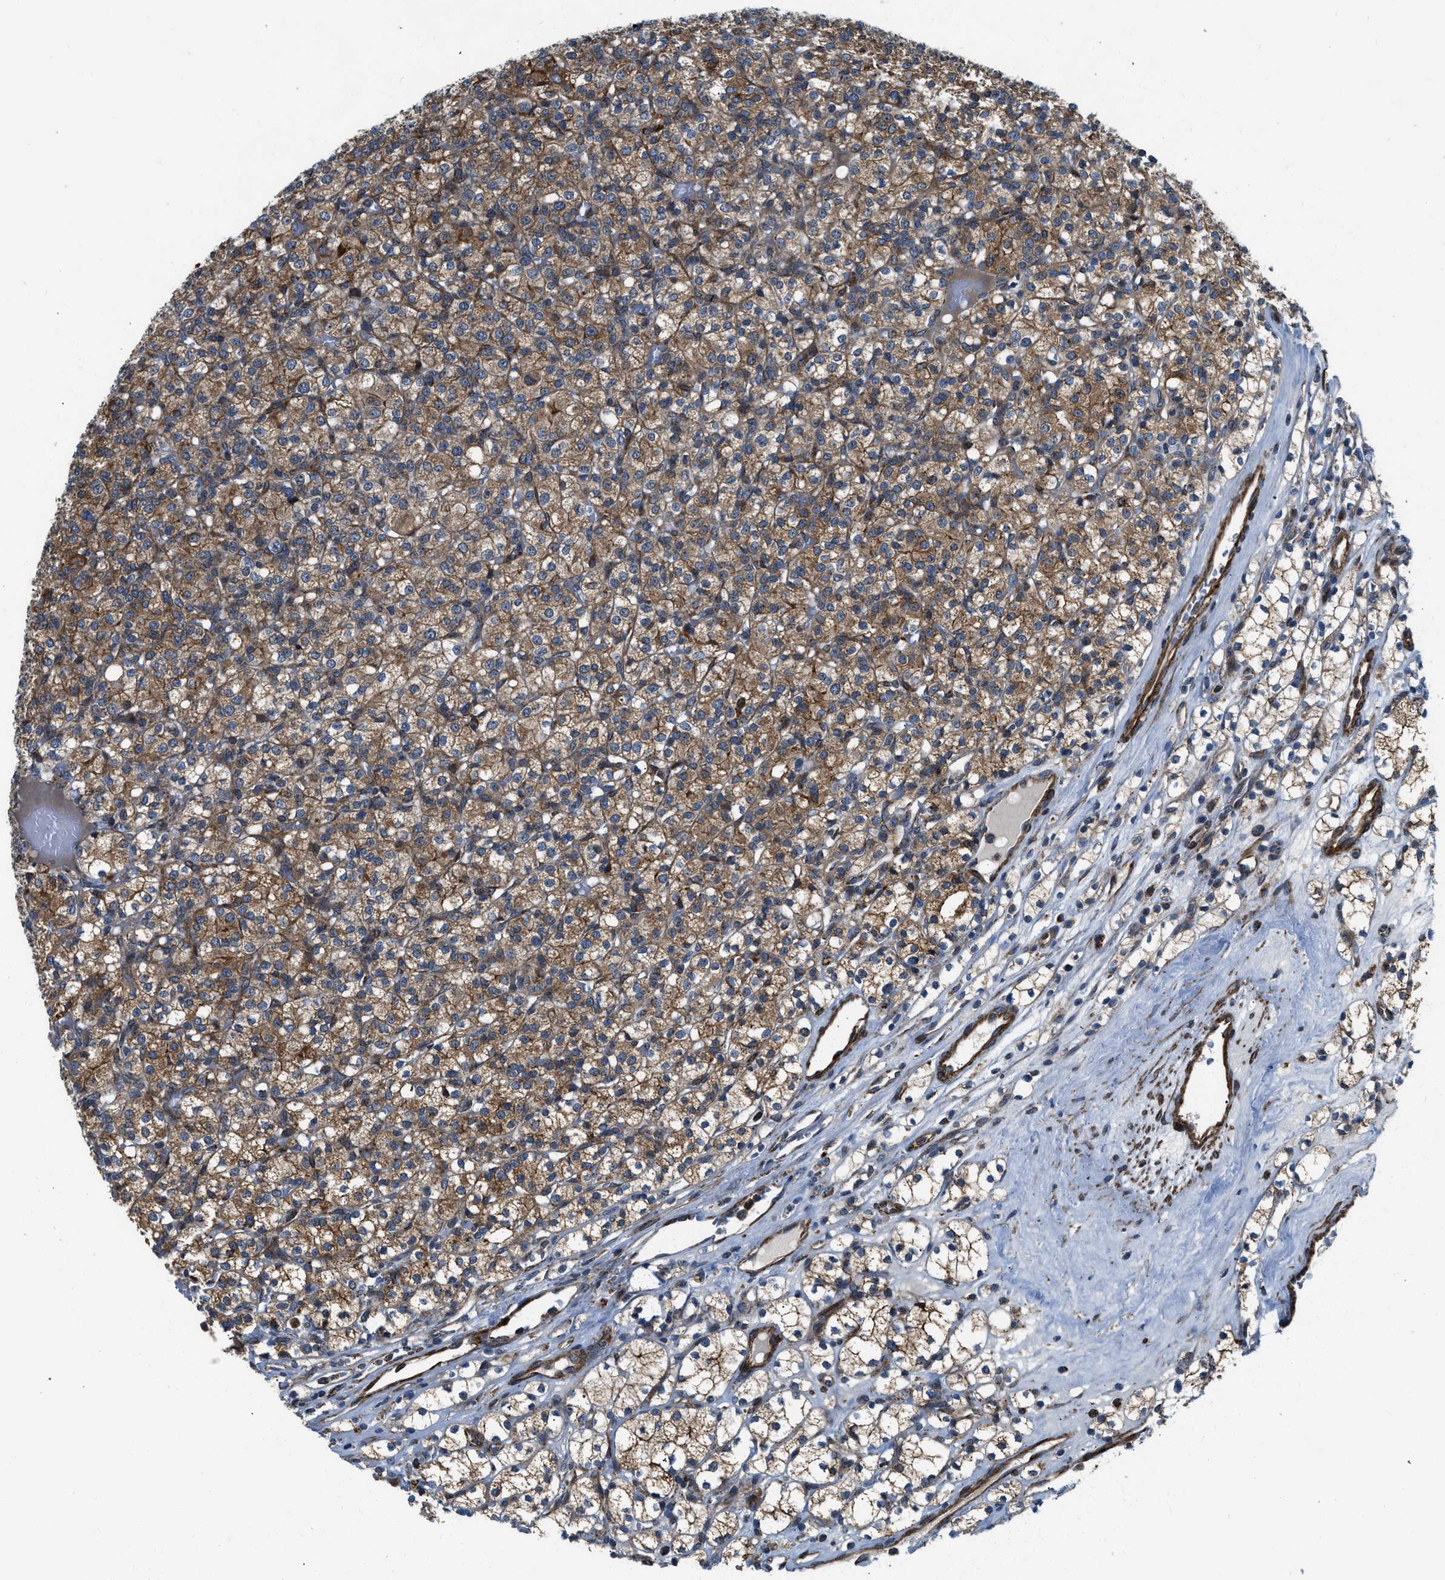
{"staining": {"intensity": "moderate", "quantity": ">75%", "location": "cytoplasmic/membranous"}, "tissue": "renal cancer", "cell_type": "Tumor cells", "image_type": "cancer", "snomed": [{"axis": "morphology", "description": "Adenocarcinoma, NOS"}, {"axis": "topography", "description": "Kidney"}], "caption": "Immunohistochemistry (IHC) (DAB (3,3'-diaminobenzidine)) staining of human renal cancer (adenocarcinoma) displays moderate cytoplasmic/membranous protein expression in approximately >75% of tumor cells.", "gene": "GSDME", "patient": {"sex": "male", "age": 77}}